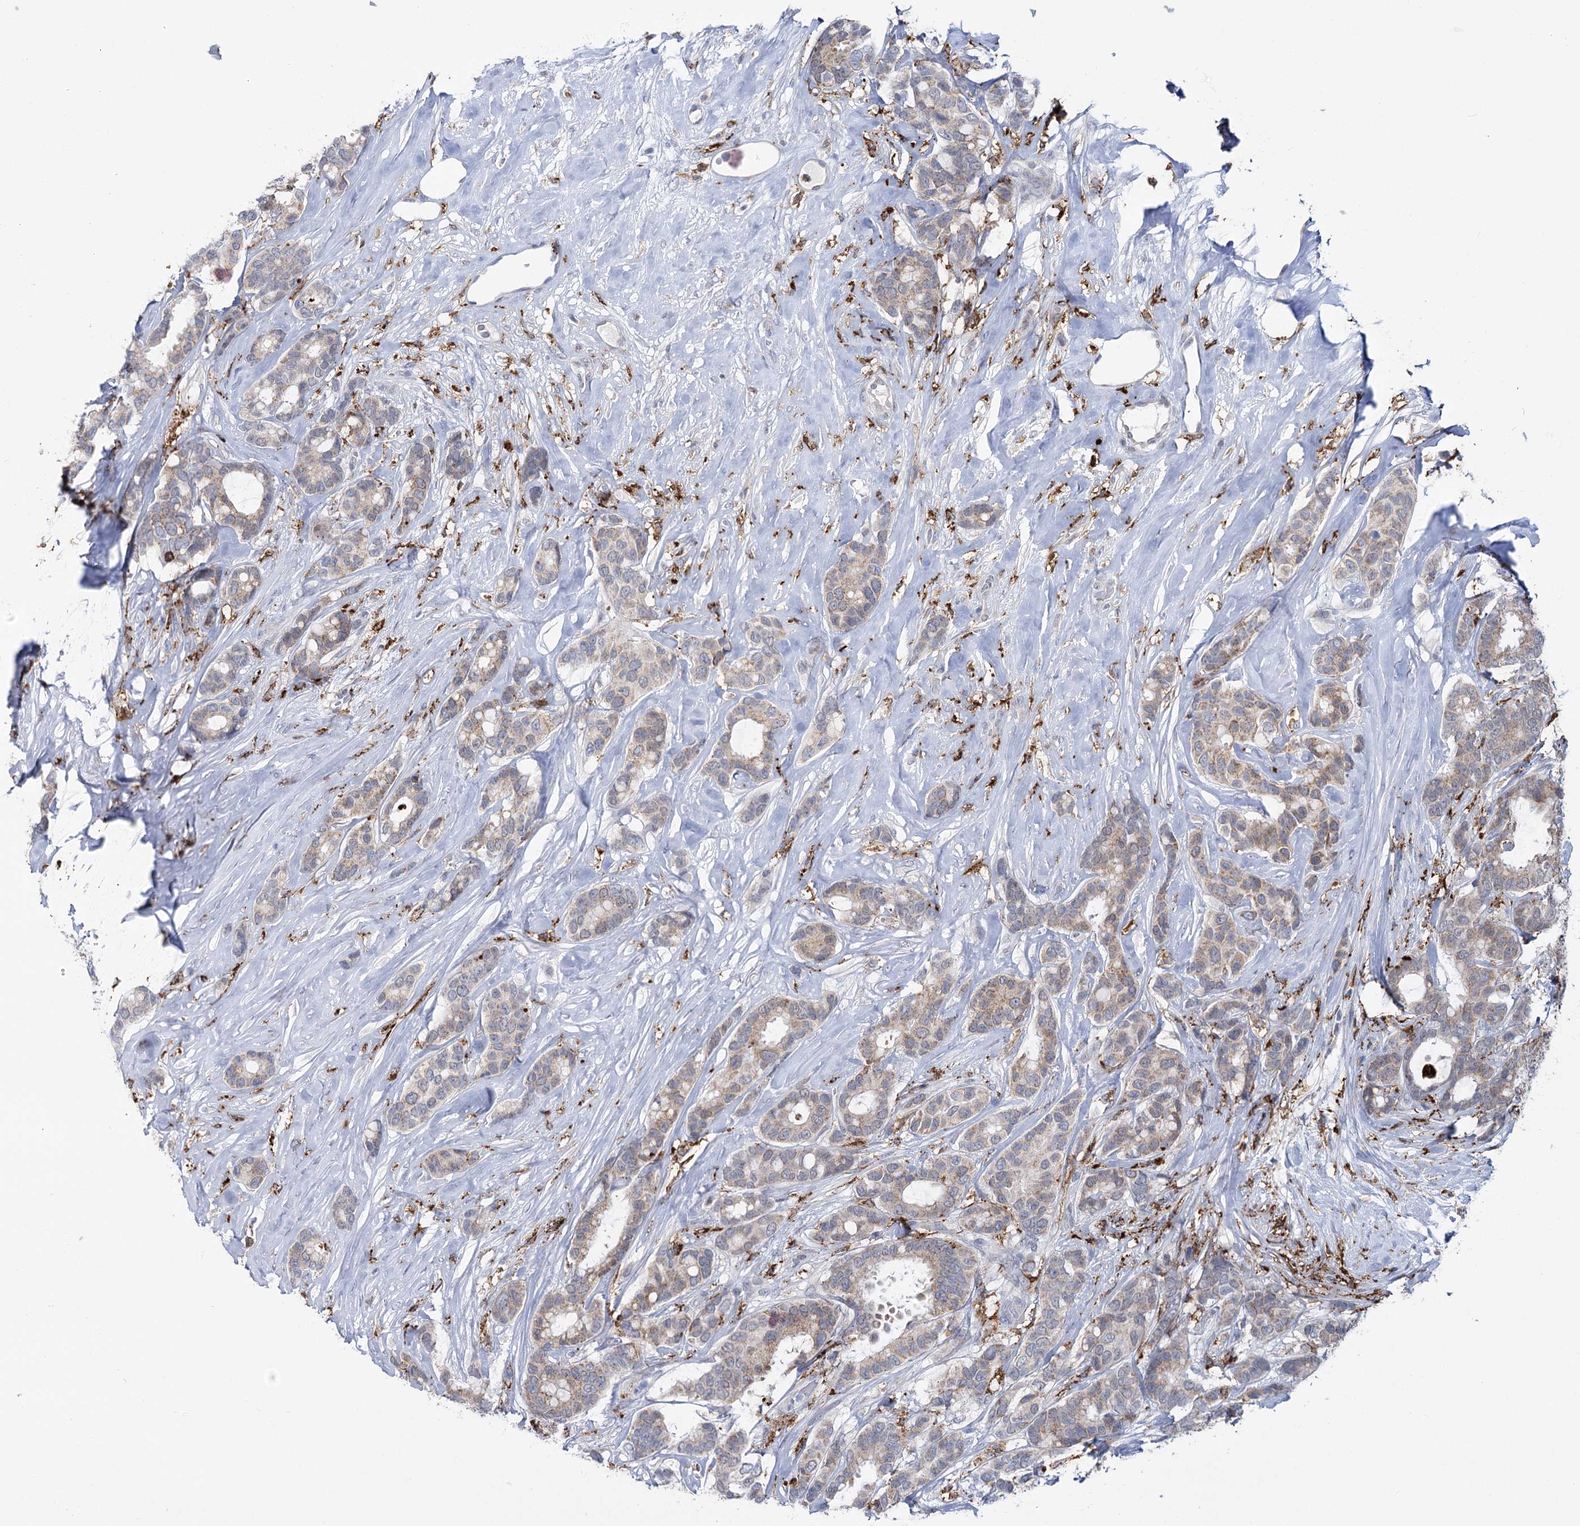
{"staining": {"intensity": "weak", "quantity": "25%-75%", "location": "cytoplasmic/membranous"}, "tissue": "breast cancer", "cell_type": "Tumor cells", "image_type": "cancer", "snomed": [{"axis": "morphology", "description": "Duct carcinoma"}, {"axis": "topography", "description": "Breast"}], "caption": "This micrograph shows immunohistochemistry staining of human breast cancer, with low weak cytoplasmic/membranous positivity in approximately 25%-75% of tumor cells.", "gene": "PIWIL4", "patient": {"sex": "female", "age": 87}}